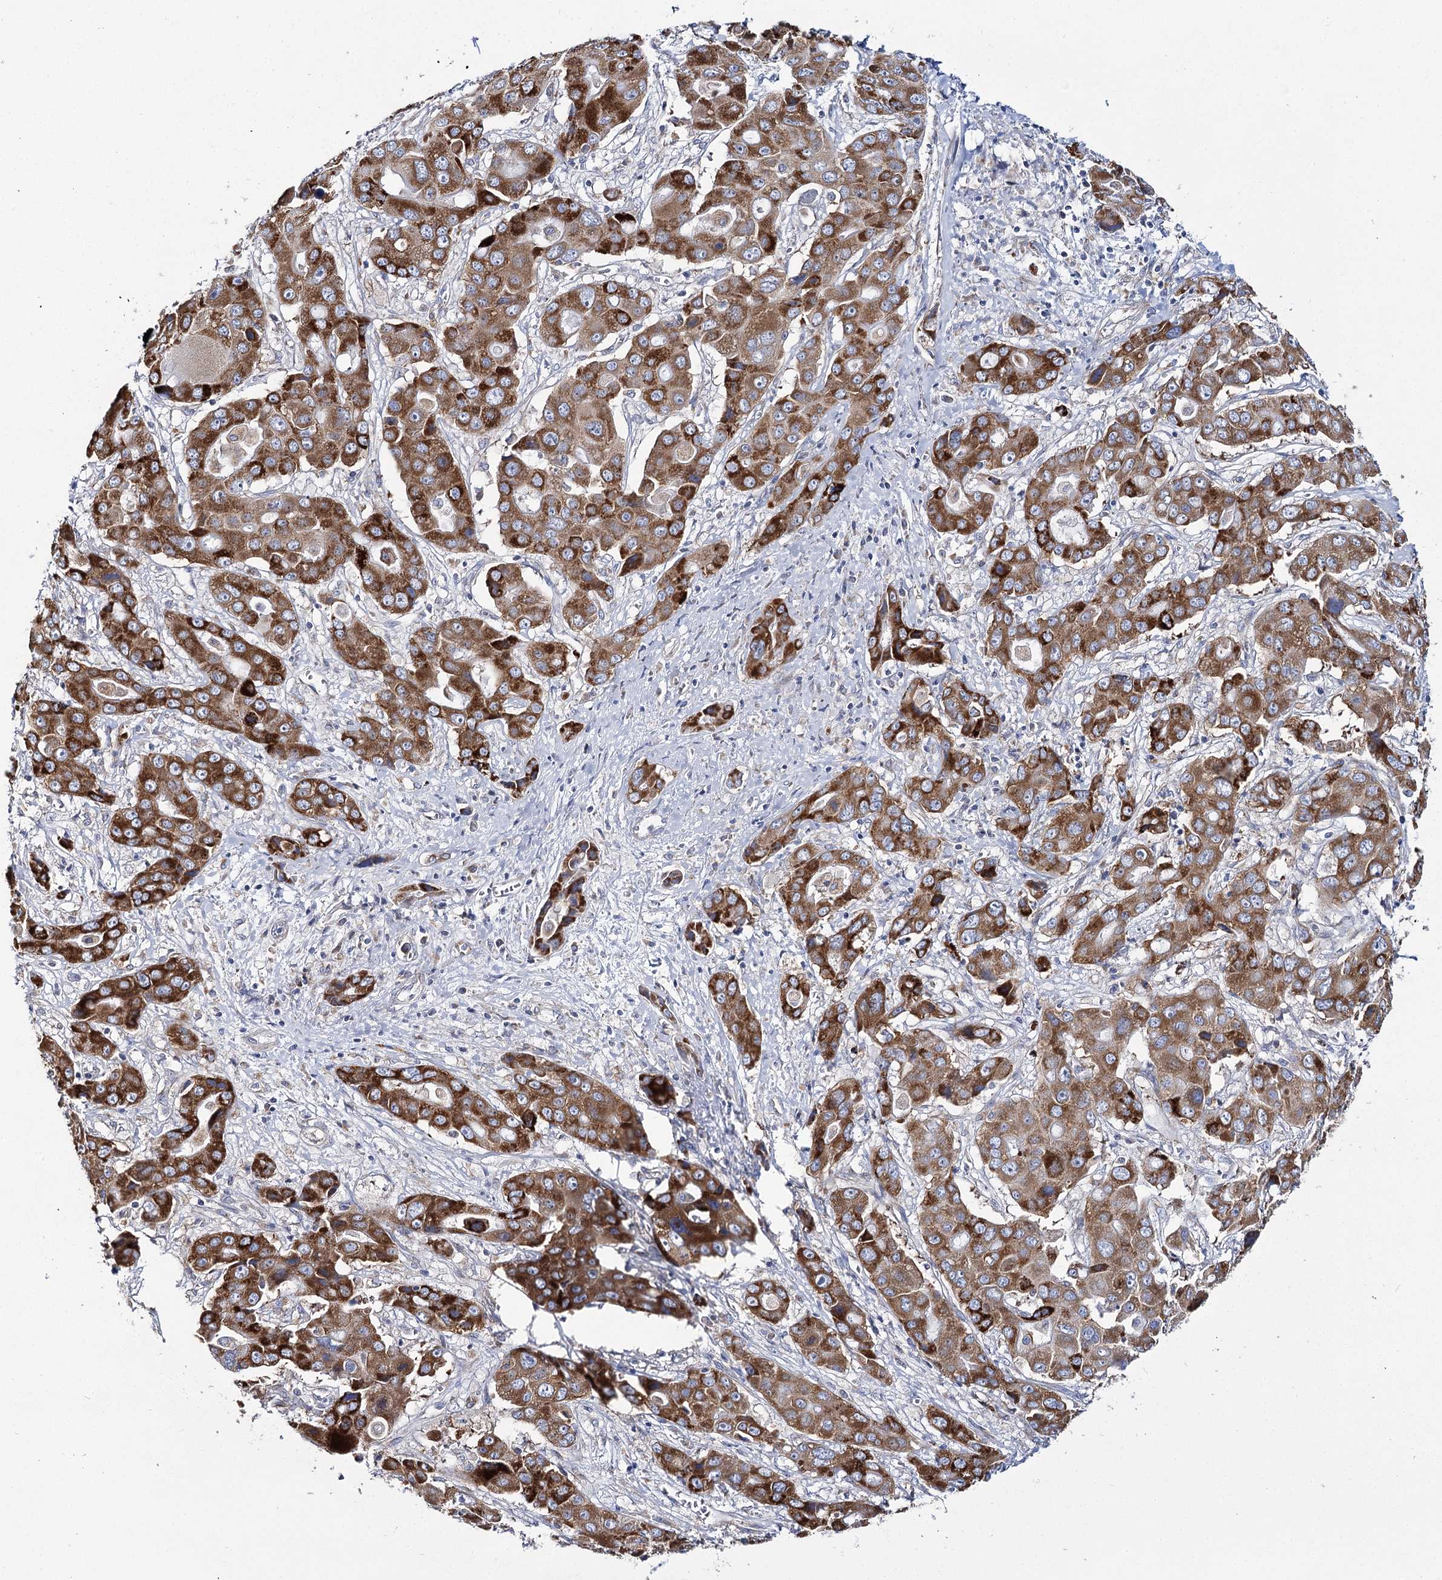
{"staining": {"intensity": "strong", "quantity": ">75%", "location": "cytoplasmic/membranous"}, "tissue": "liver cancer", "cell_type": "Tumor cells", "image_type": "cancer", "snomed": [{"axis": "morphology", "description": "Cholangiocarcinoma"}, {"axis": "topography", "description": "Liver"}], "caption": "The immunohistochemical stain highlights strong cytoplasmic/membranous expression in tumor cells of liver cancer (cholangiocarcinoma) tissue.", "gene": "THUMPD3", "patient": {"sex": "male", "age": 67}}